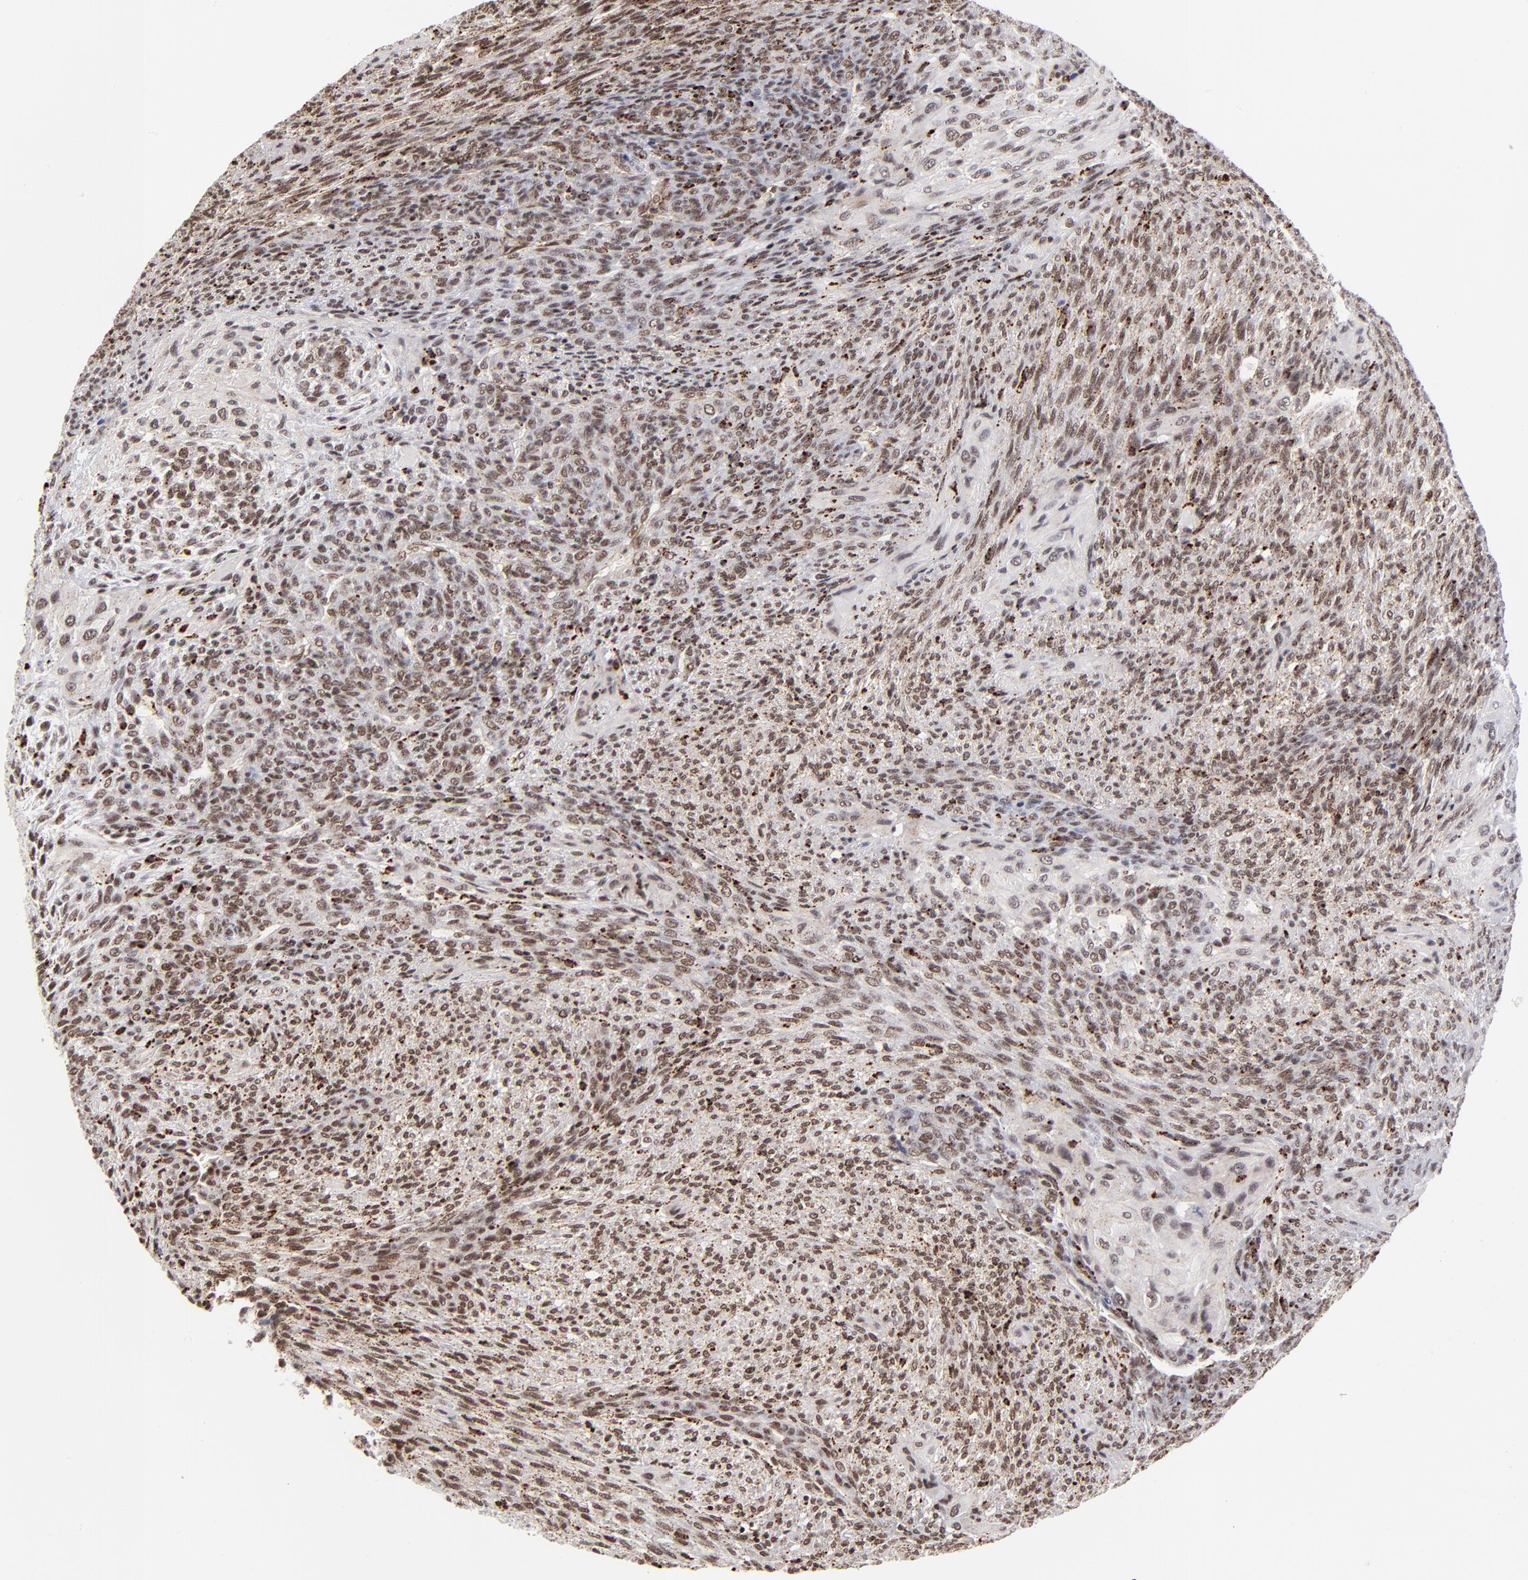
{"staining": {"intensity": "weak", "quantity": ">75%", "location": "nuclear"}, "tissue": "glioma", "cell_type": "Tumor cells", "image_type": "cancer", "snomed": [{"axis": "morphology", "description": "Glioma, malignant, High grade"}, {"axis": "topography", "description": "Cerebral cortex"}], "caption": "High-power microscopy captured an immunohistochemistry (IHC) micrograph of malignant high-grade glioma, revealing weak nuclear positivity in about >75% of tumor cells.", "gene": "GABPA", "patient": {"sex": "female", "age": 55}}